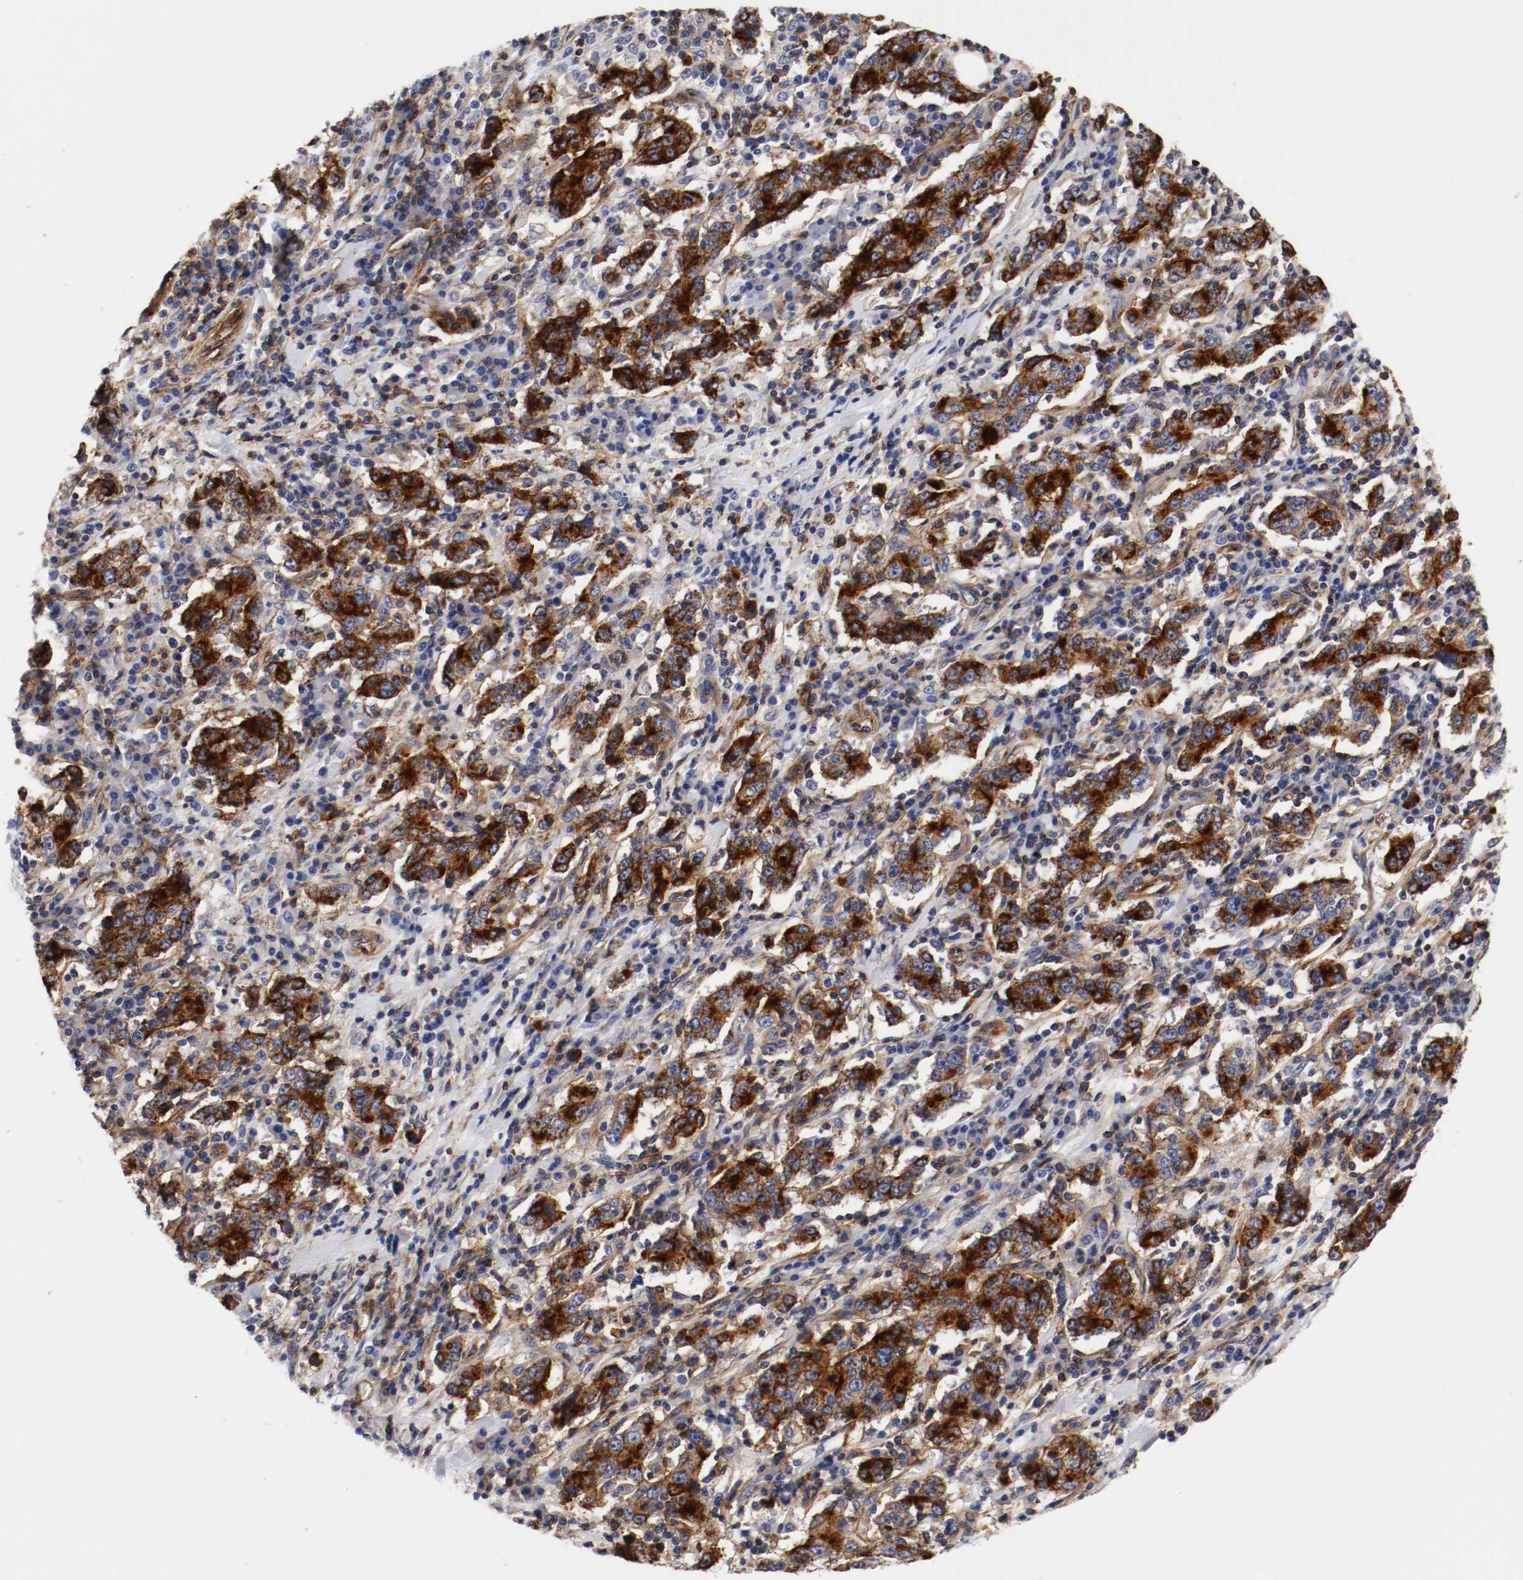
{"staining": {"intensity": "strong", "quantity": ">75%", "location": "cytoplasmic/membranous"}, "tissue": "stomach cancer", "cell_type": "Tumor cells", "image_type": "cancer", "snomed": [{"axis": "morphology", "description": "Normal tissue, NOS"}, {"axis": "morphology", "description": "Adenocarcinoma, NOS"}, {"axis": "topography", "description": "Stomach, upper"}, {"axis": "topography", "description": "Stomach"}], "caption": "About >75% of tumor cells in stomach cancer reveal strong cytoplasmic/membranous protein staining as visualized by brown immunohistochemical staining.", "gene": "IFITM1", "patient": {"sex": "male", "age": 59}}